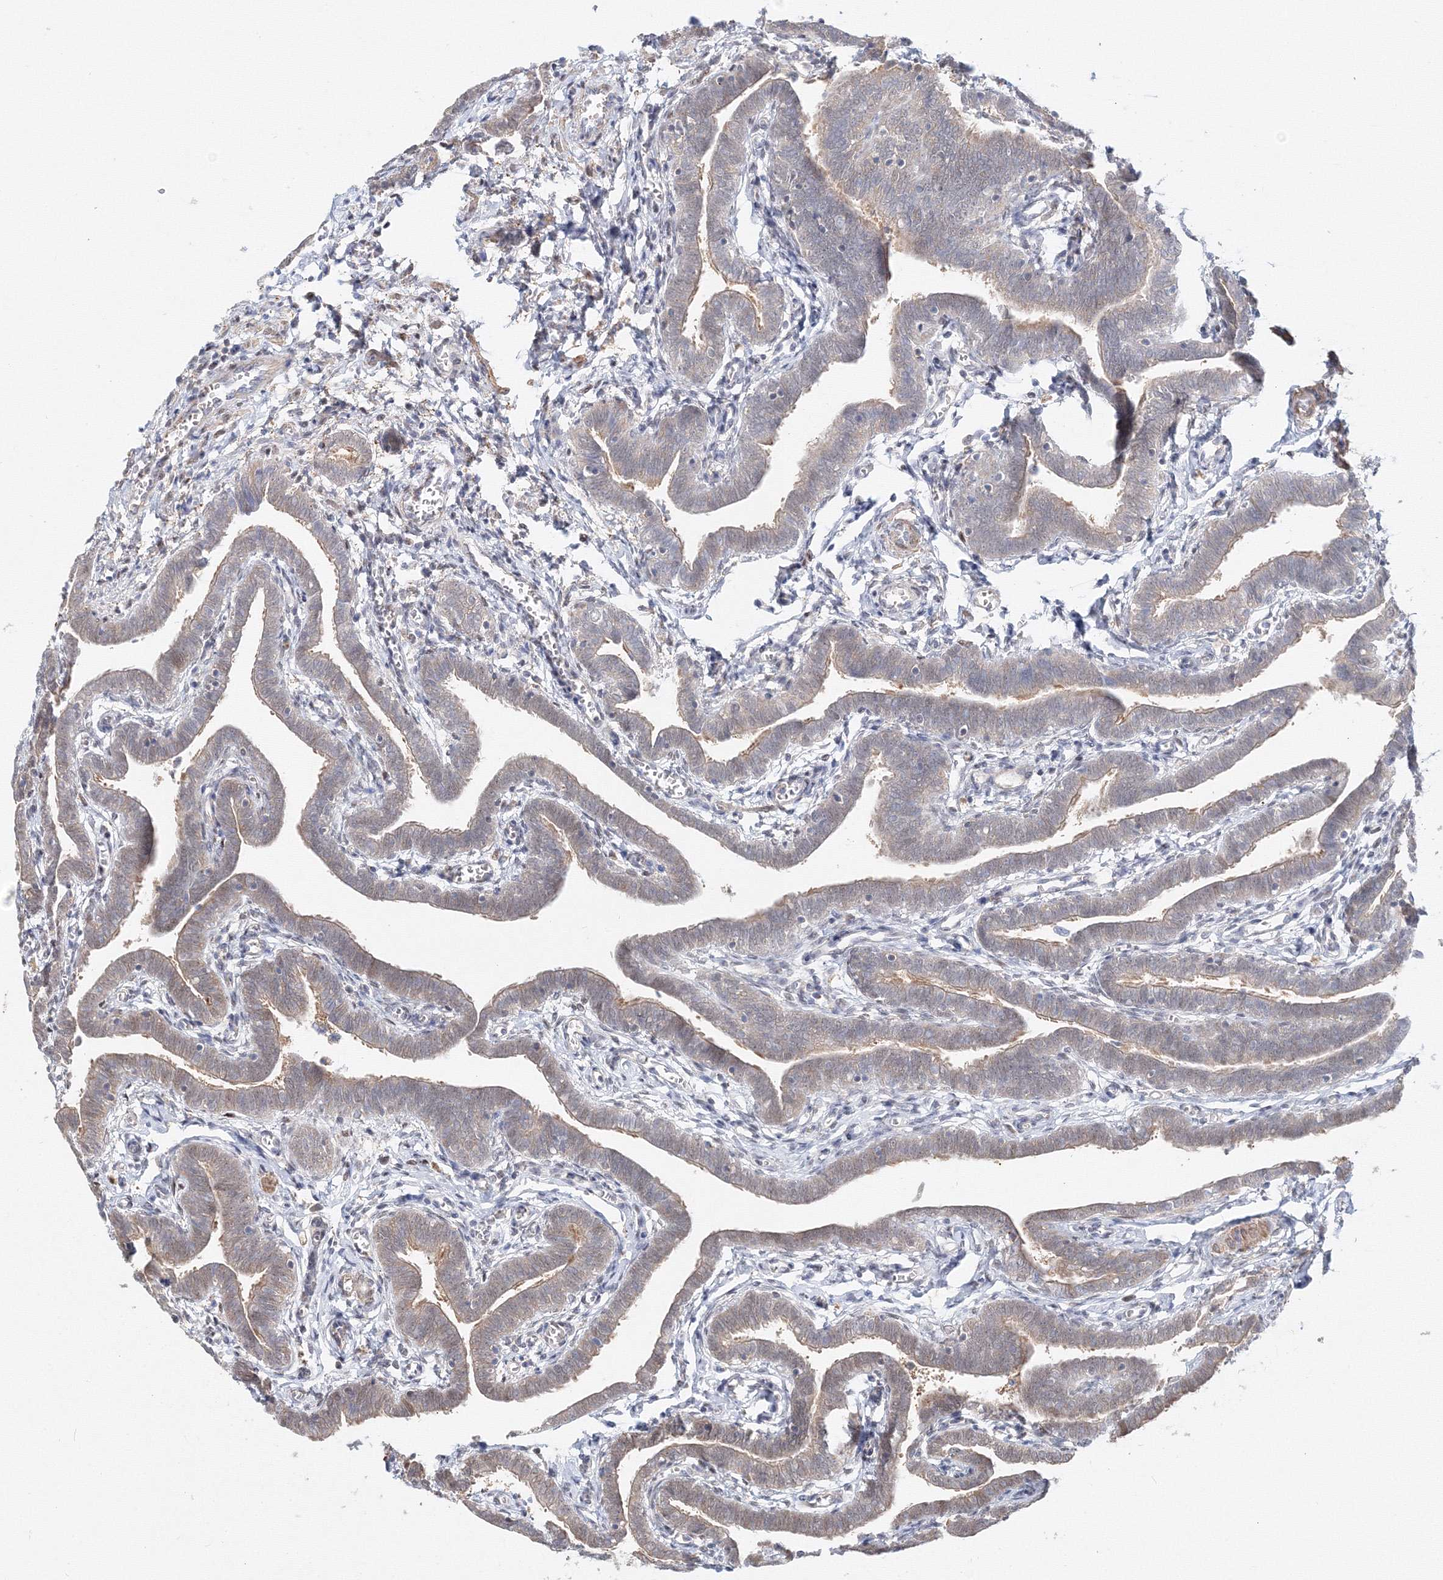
{"staining": {"intensity": "moderate", "quantity": "25%-75%", "location": "cytoplasmic/membranous,nuclear"}, "tissue": "fallopian tube", "cell_type": "Glandular cells", "image_type": "normal", "snomed": [{"axis": "morphology", "description": "Normal tissue, NOS"}, {"axis": "topography", "description": "Fallopian tube"}], "caption": "An IHC micrograph of unremarkable tissue is shown. Protein staining in brown highlights moderate cytoplasmic/membranous,nuclear positivity in fallopian tube within glandular cells. (DAB (3,3'-diaminobenzidine) IHC with brightfield microscopy, high magnification).", "gene": "ARHGAP21", "patient": {"sex": "female", "age": 36}}